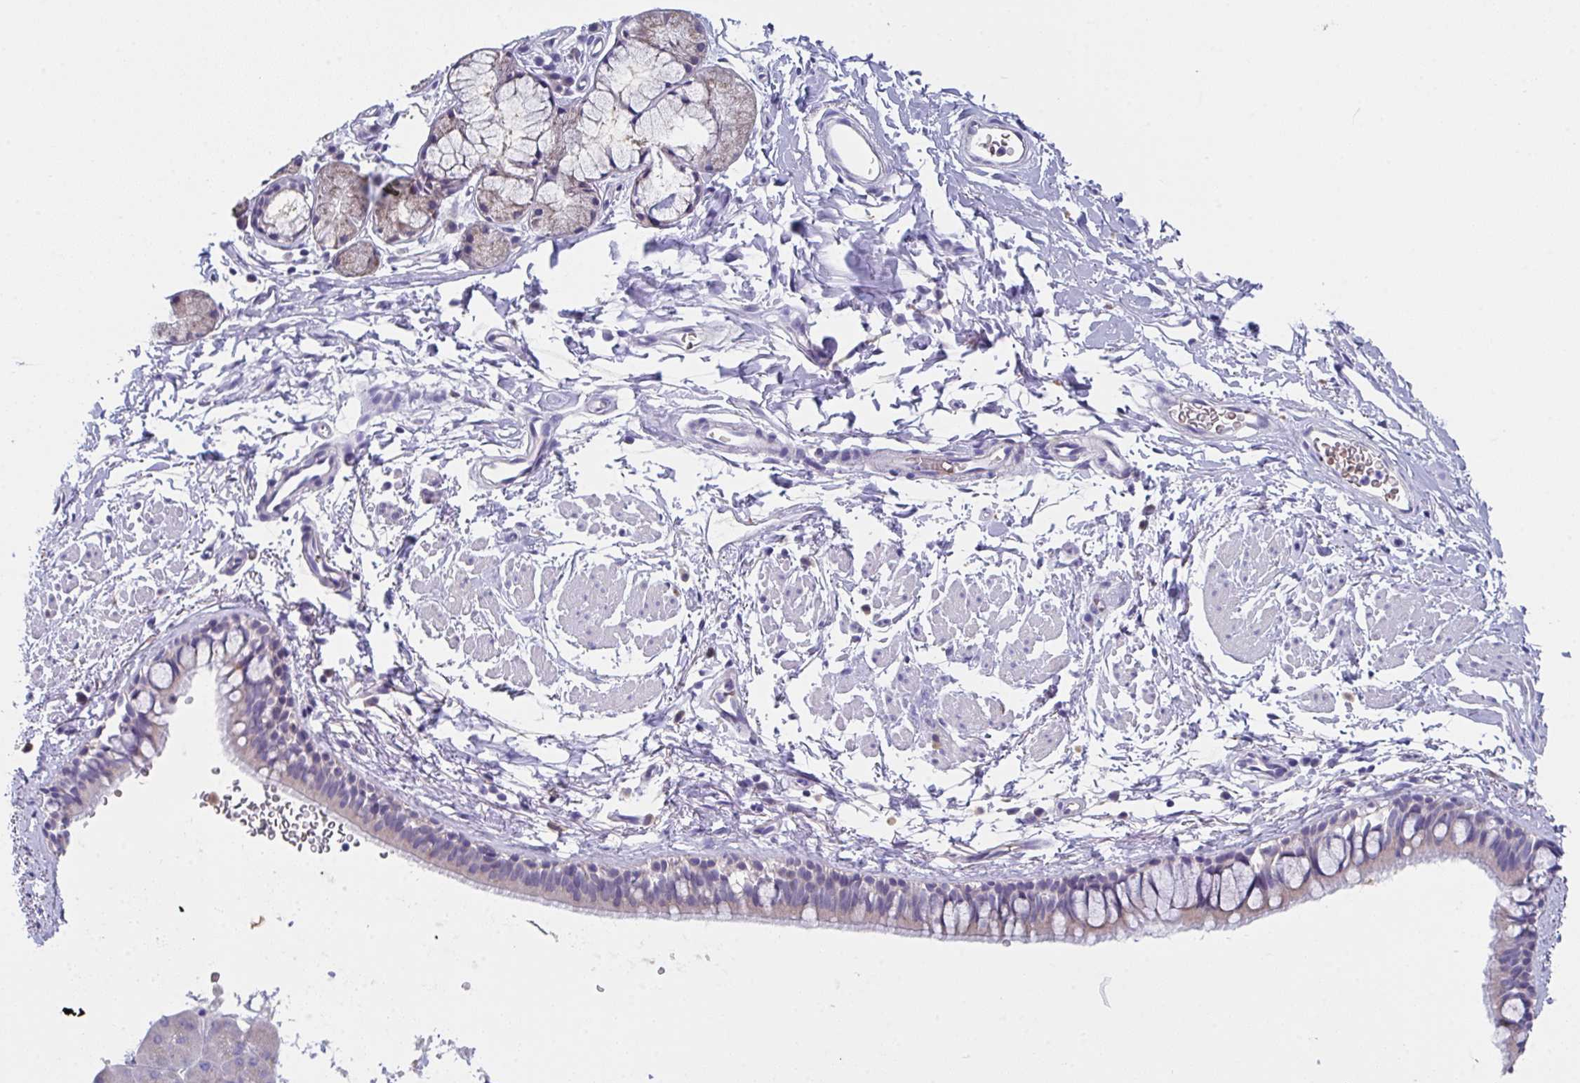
{"staining": {"intensity": "weak", "quantity": "25%-75%", "location": "cytoplasmic/membranous"}, "tissue": "bronchus", "cell_type": "Respiratory epithelial cells", "image_type": "normal", "snomed": [{"axis": "morphology", "description": "Normal tissue, NOS"}, {"axis": "topography", "description": "Lymph node"}, {"axis": "topography", "description": "Cartilage tissue"}, {"axis": "topography", "description": "Bronchus"}], "caption": "Protein expression by IHC demonstrates weak cytoplasmic/membranous positivity in approximately 25%-75% of respiratory epithelial cells in normal bronchus. (DAB IHC, brown staining for protein, blue staining for nuclei).", "gene": "TFAP2C", "patient": {"sex": "female", "age": 70}}